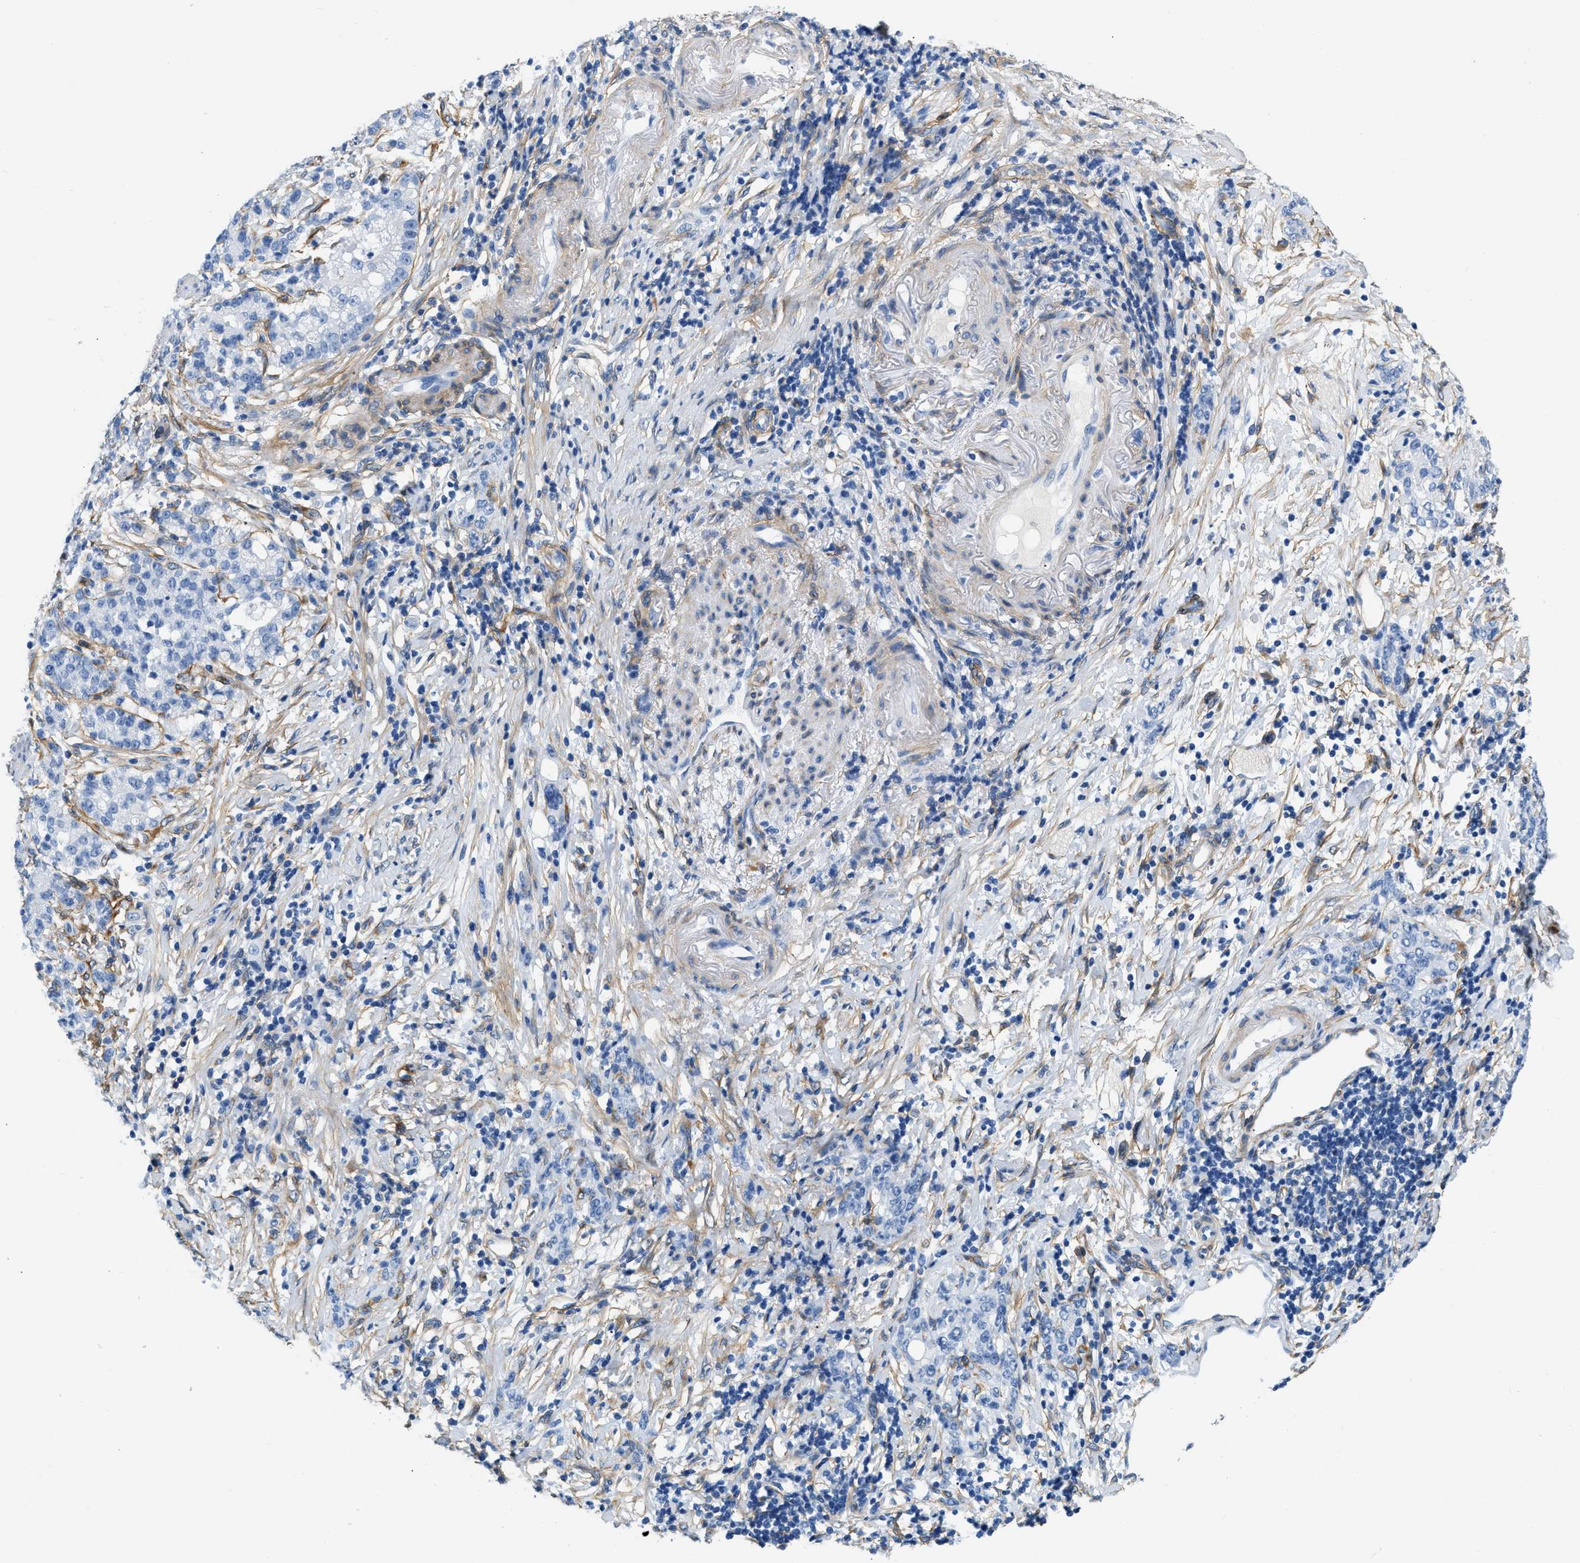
{"staining": {"intensity": "negative", "quantity": "none", "location": "none"}, "tissue": "stomach cancer", "cell_type": "Tumor cells", "image_type": "cancer", "snomed": [{"axis": "morphology", "description": "Adenocarcinoma, NOS"}, {"axis": "topography", "description": "Stomach, lower"}], "caption": "Stomach cancer (adenocarcinoma) was stained to show a protein in brown. There is no significant expression in tumor cells. (DAB IHC, high magnification).", "gene": "PDGFRB", "patient": {"sex": "male", "age": 88}}